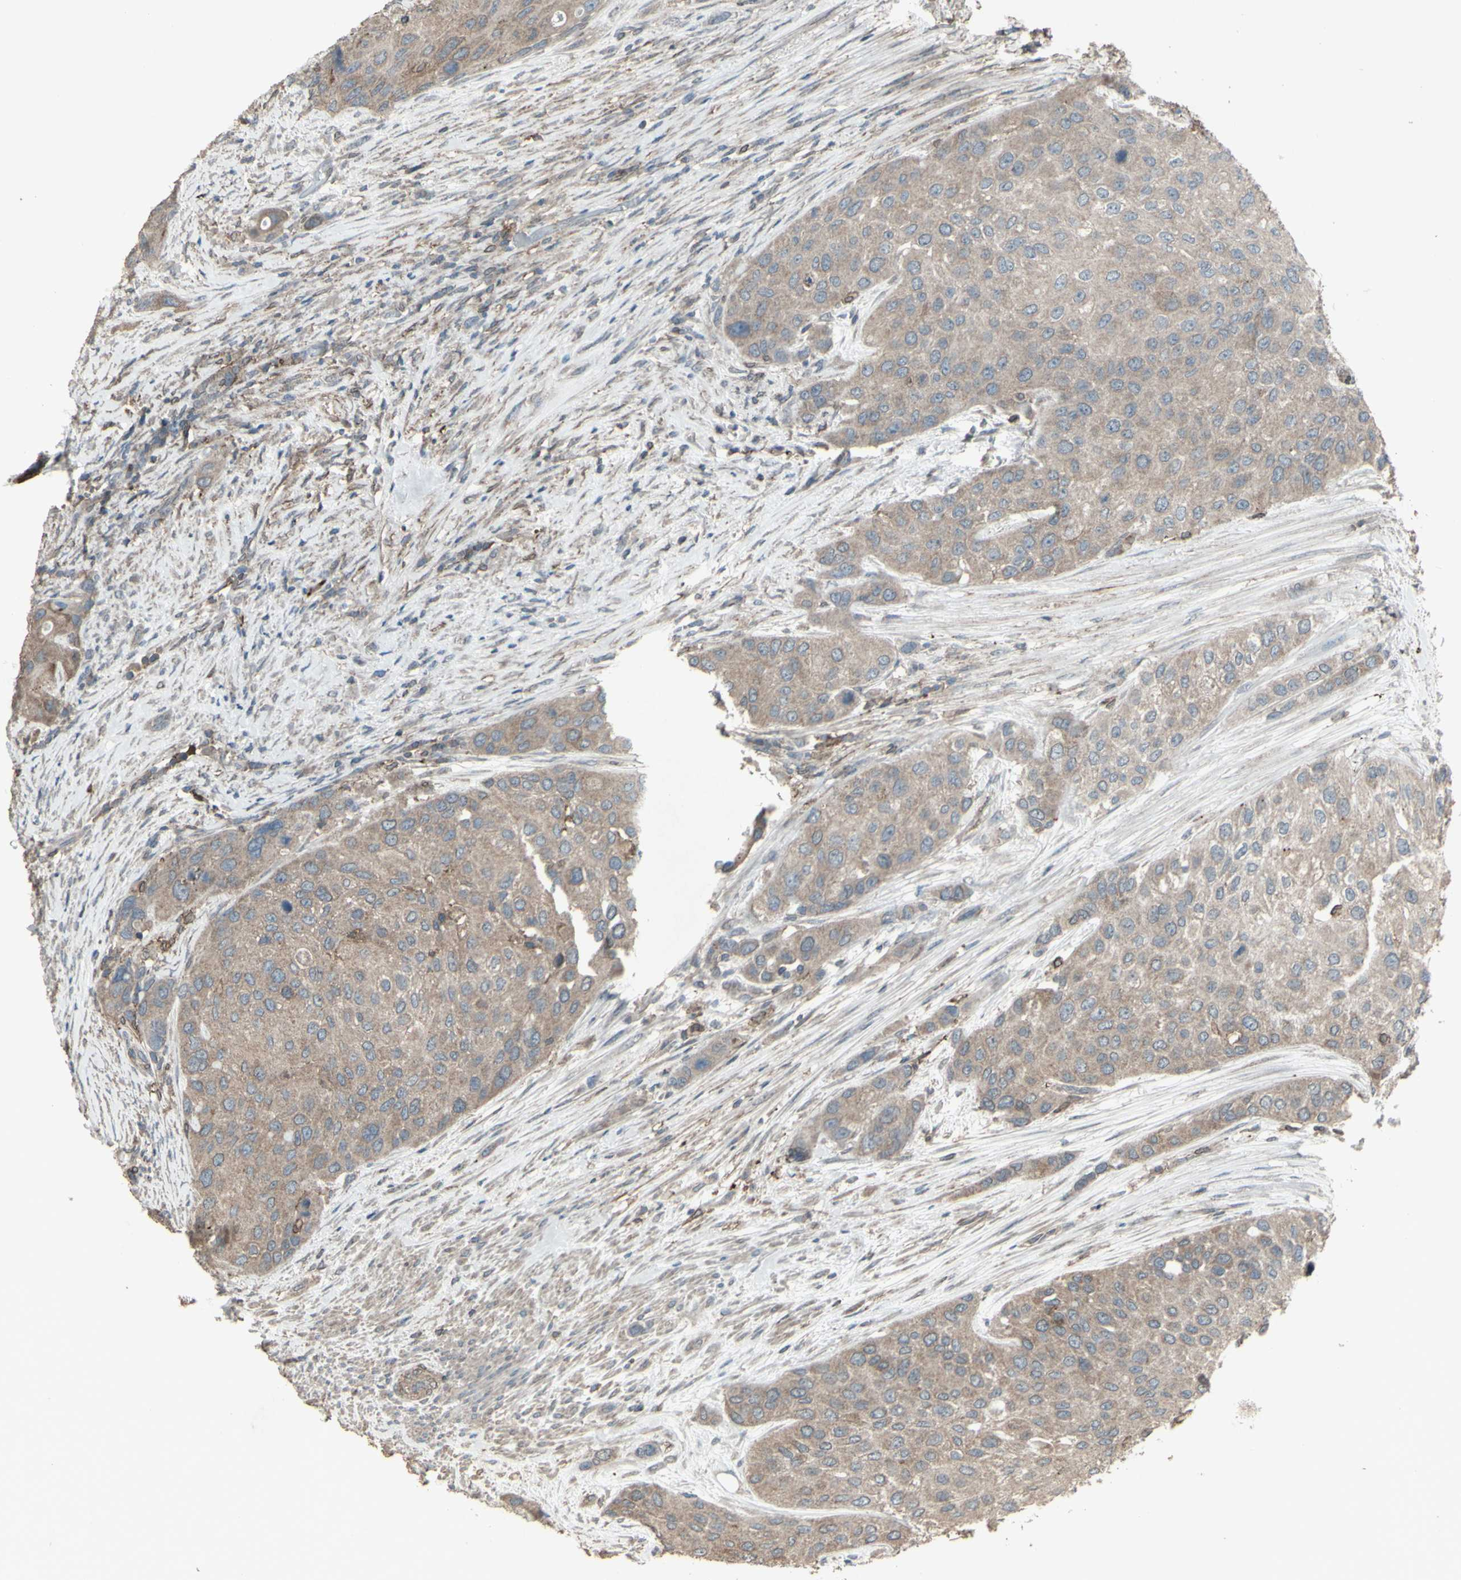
{"staining": {"intensity": "weak", "quantity": ">75%", "location": "cytoplasmic/membranous"}, "tissue": "urothelial cancer", "cell_type": "Tumor cells", "image_type": "cancer", "snomed": [{"axis": "morphology", "description": "Urothelial carcinoma, High grade"}, {"axis": "topography", "description": "Urinary bladder"}], "caption": "This is an image of IHC staining of urothelial cancer, which shows weak staining in the cytoplasmic/membranous of tumor cells.", "gene": "SMO", "patient": {"sex": "female", "age": 56}}